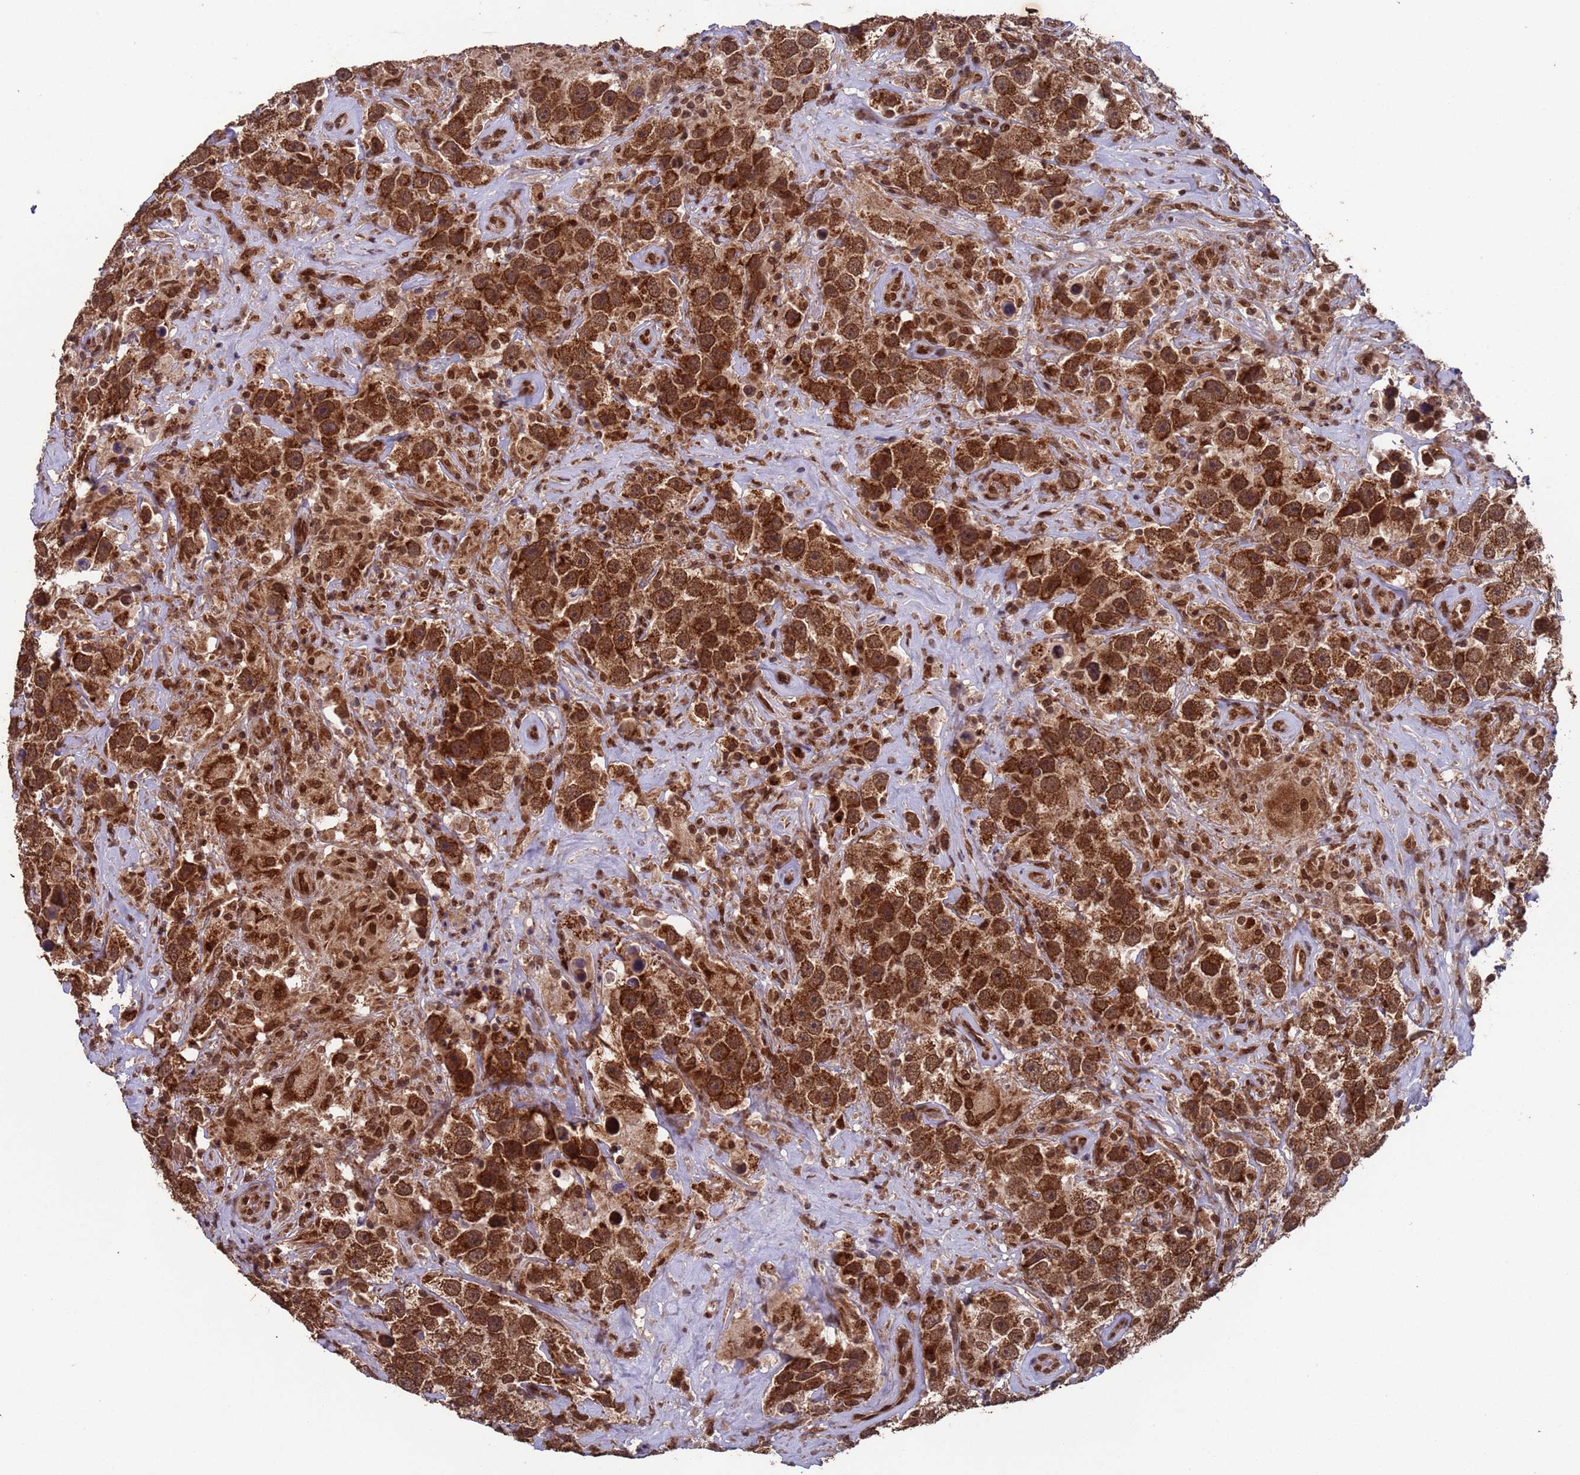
{"staining": {"intensity": "strong", "quantity": ">75%", "location": "cytoplasmic/membranous"}, "tissue": "testis cancer", "cell_type": "Tumor cells", "image_type": "cancer", "snomed": [{"axis": "morphology", "description": "Seminoma, NOS"}, {"axis": "topography", "description": "Testis"}], "caption": "The photomicrograph displays staining of testis cancer (seminoma), revealing strong cytoplasmic/membranous protein staining (brown color) within tumor cells. The protein is shown in brown color, while the nuclei are stained blue.", "gene": "FUBP3", "patient": {"sex": "male", "age": 49}}